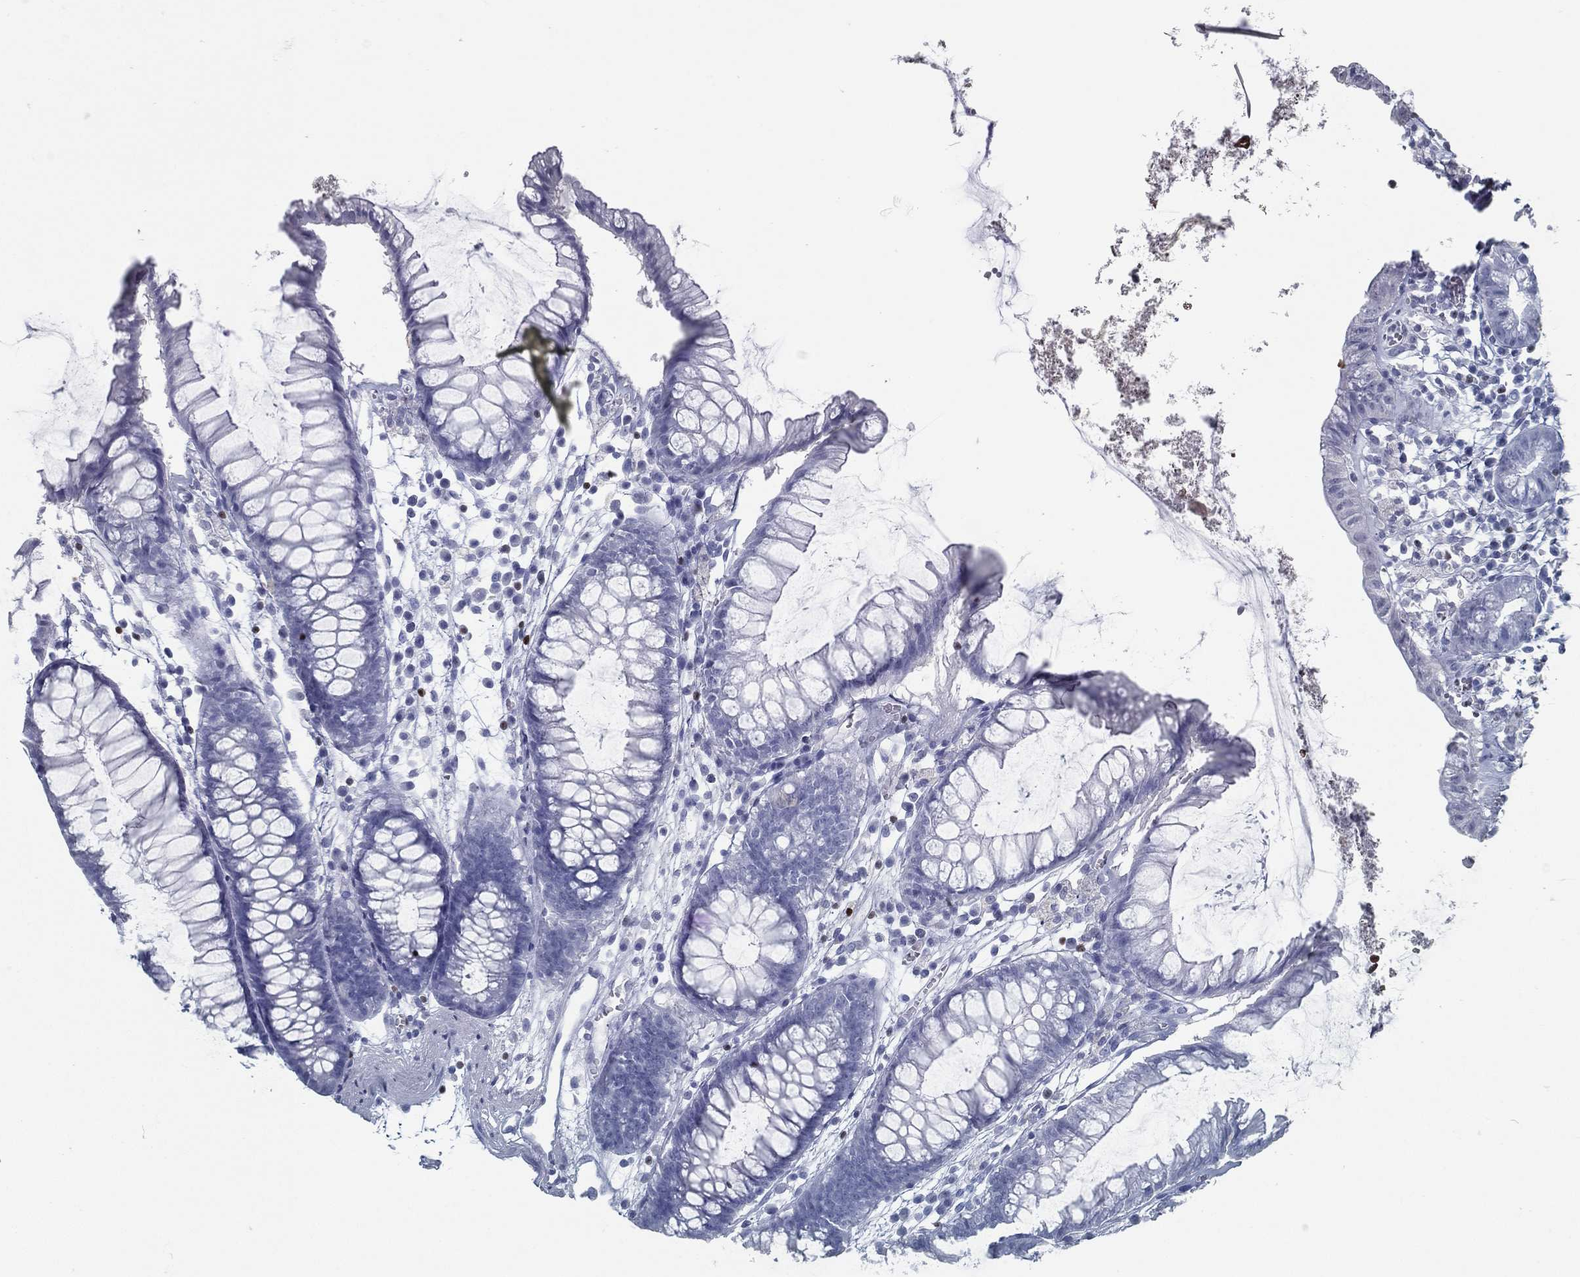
{"staining": {"intensity": "negative", "quantity": "none", "location": "none"}, "tissue": "colon", "cell_type": "Endothelial cells", "image_type": "normal", "snomed": [{"axis": "morphology", "description": "Normal tissue, NOS"}, {"axis": "morphology", "description": "Adenocarcinoma, NOS"}, {"axis": "topography", "description": "Colon"}], "caption": "DAB (3,3'-diaminobenzidine) immunohistochemical staining of normal human colon displays no significant positivity in endothelial cells.", "gene": "PYHIN1", "patient": {"sex": "male", "age": 65}}